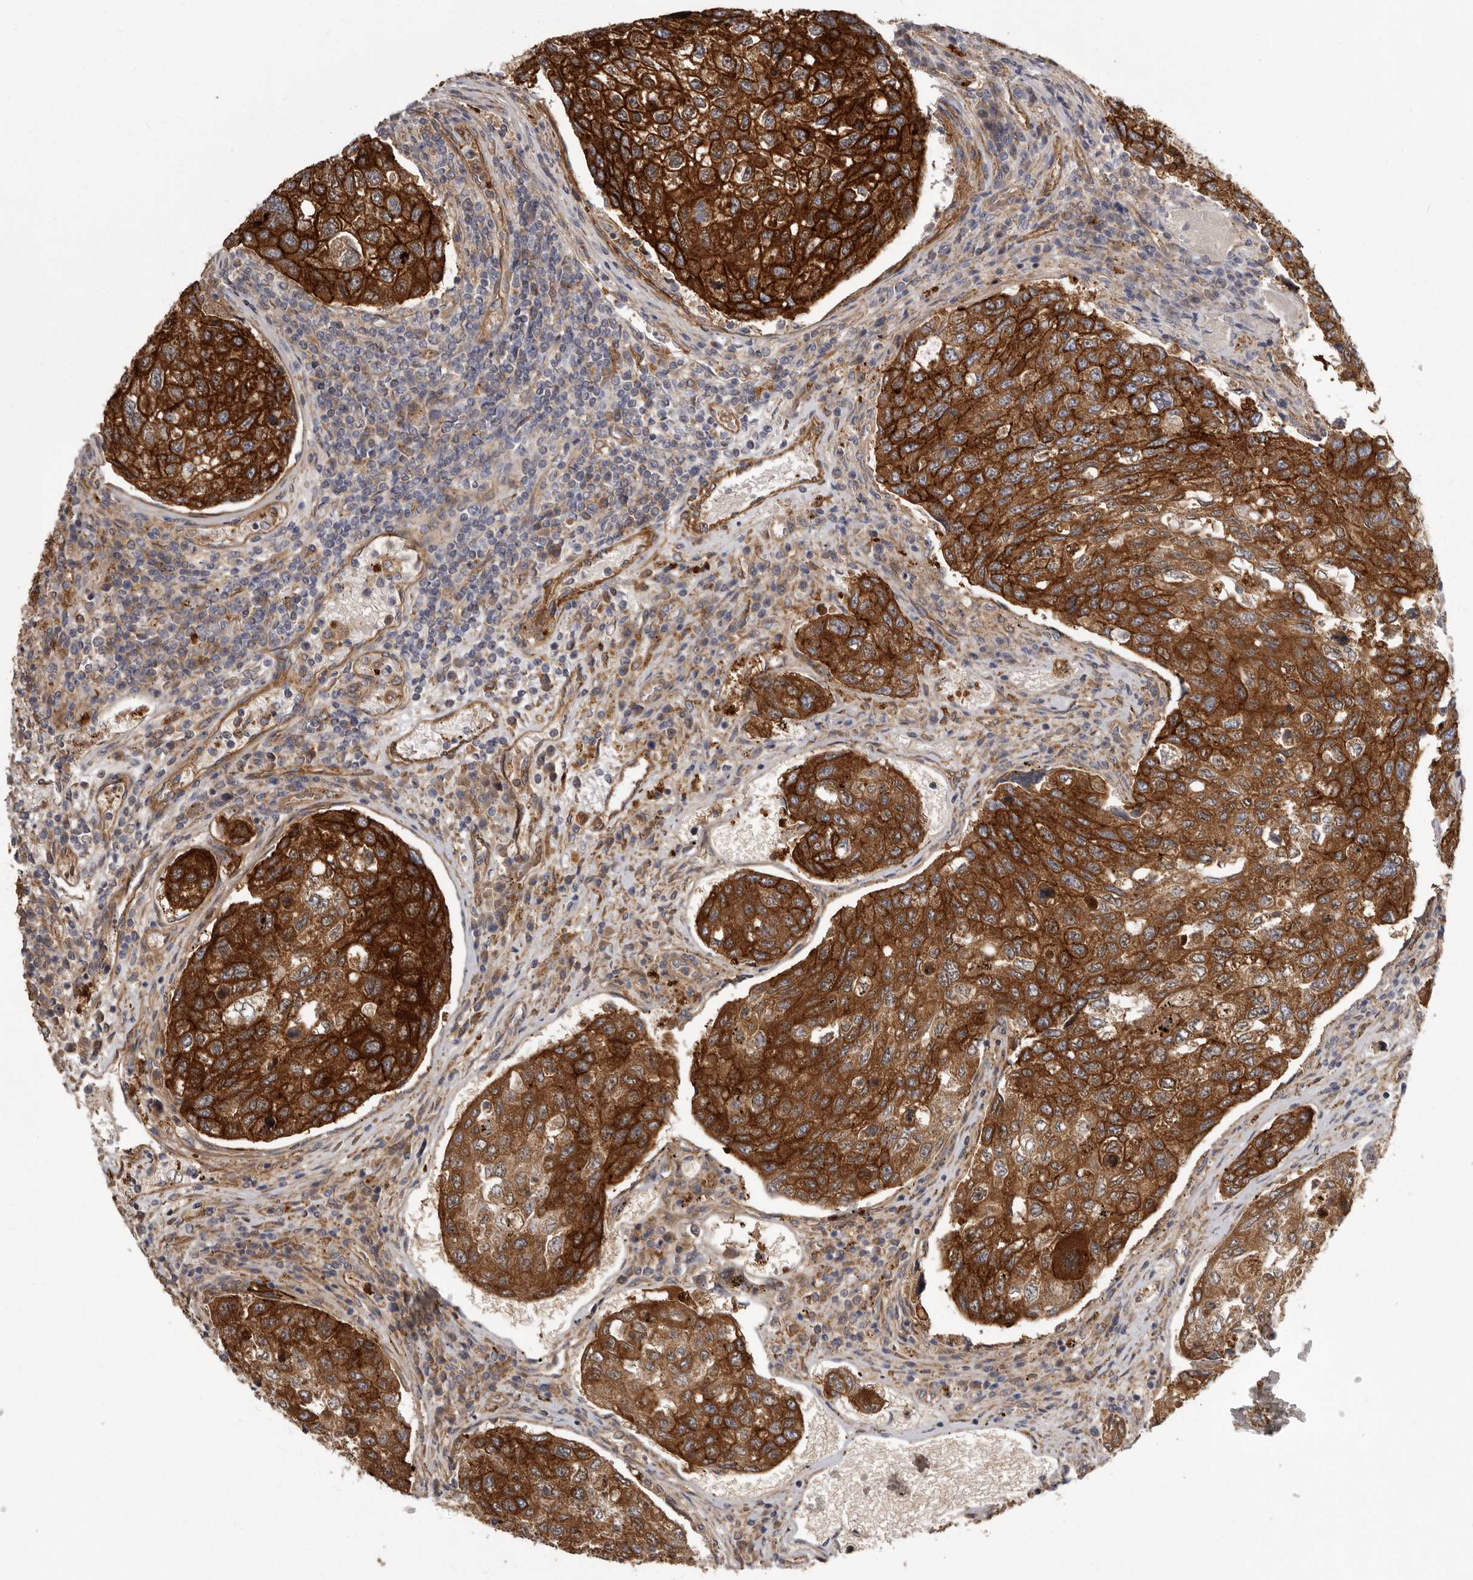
{"staining": {"intensity": "strong", "quantity": ">75%", "location": "cytoplasmic/membranous"}, "tissue": "urothelial cancer", "cell_type": "Tumor cells", "image_type": "cancer", "snomed": [{"axis": "morphology", "description": "Urothelial carcinoma, High grade"}, {"axis": "topography", "description": "Lymph node"}, {"axis": "topography", "description": "Urinary bladder"}], "caption": "Urothelial cancer stained with a brown dye shows strong cytoplasmic/membranous positive expression in approximately >75% of tumor cells.", "gene": "ENAH", "patient": {"sex": "male", "age": 51}}